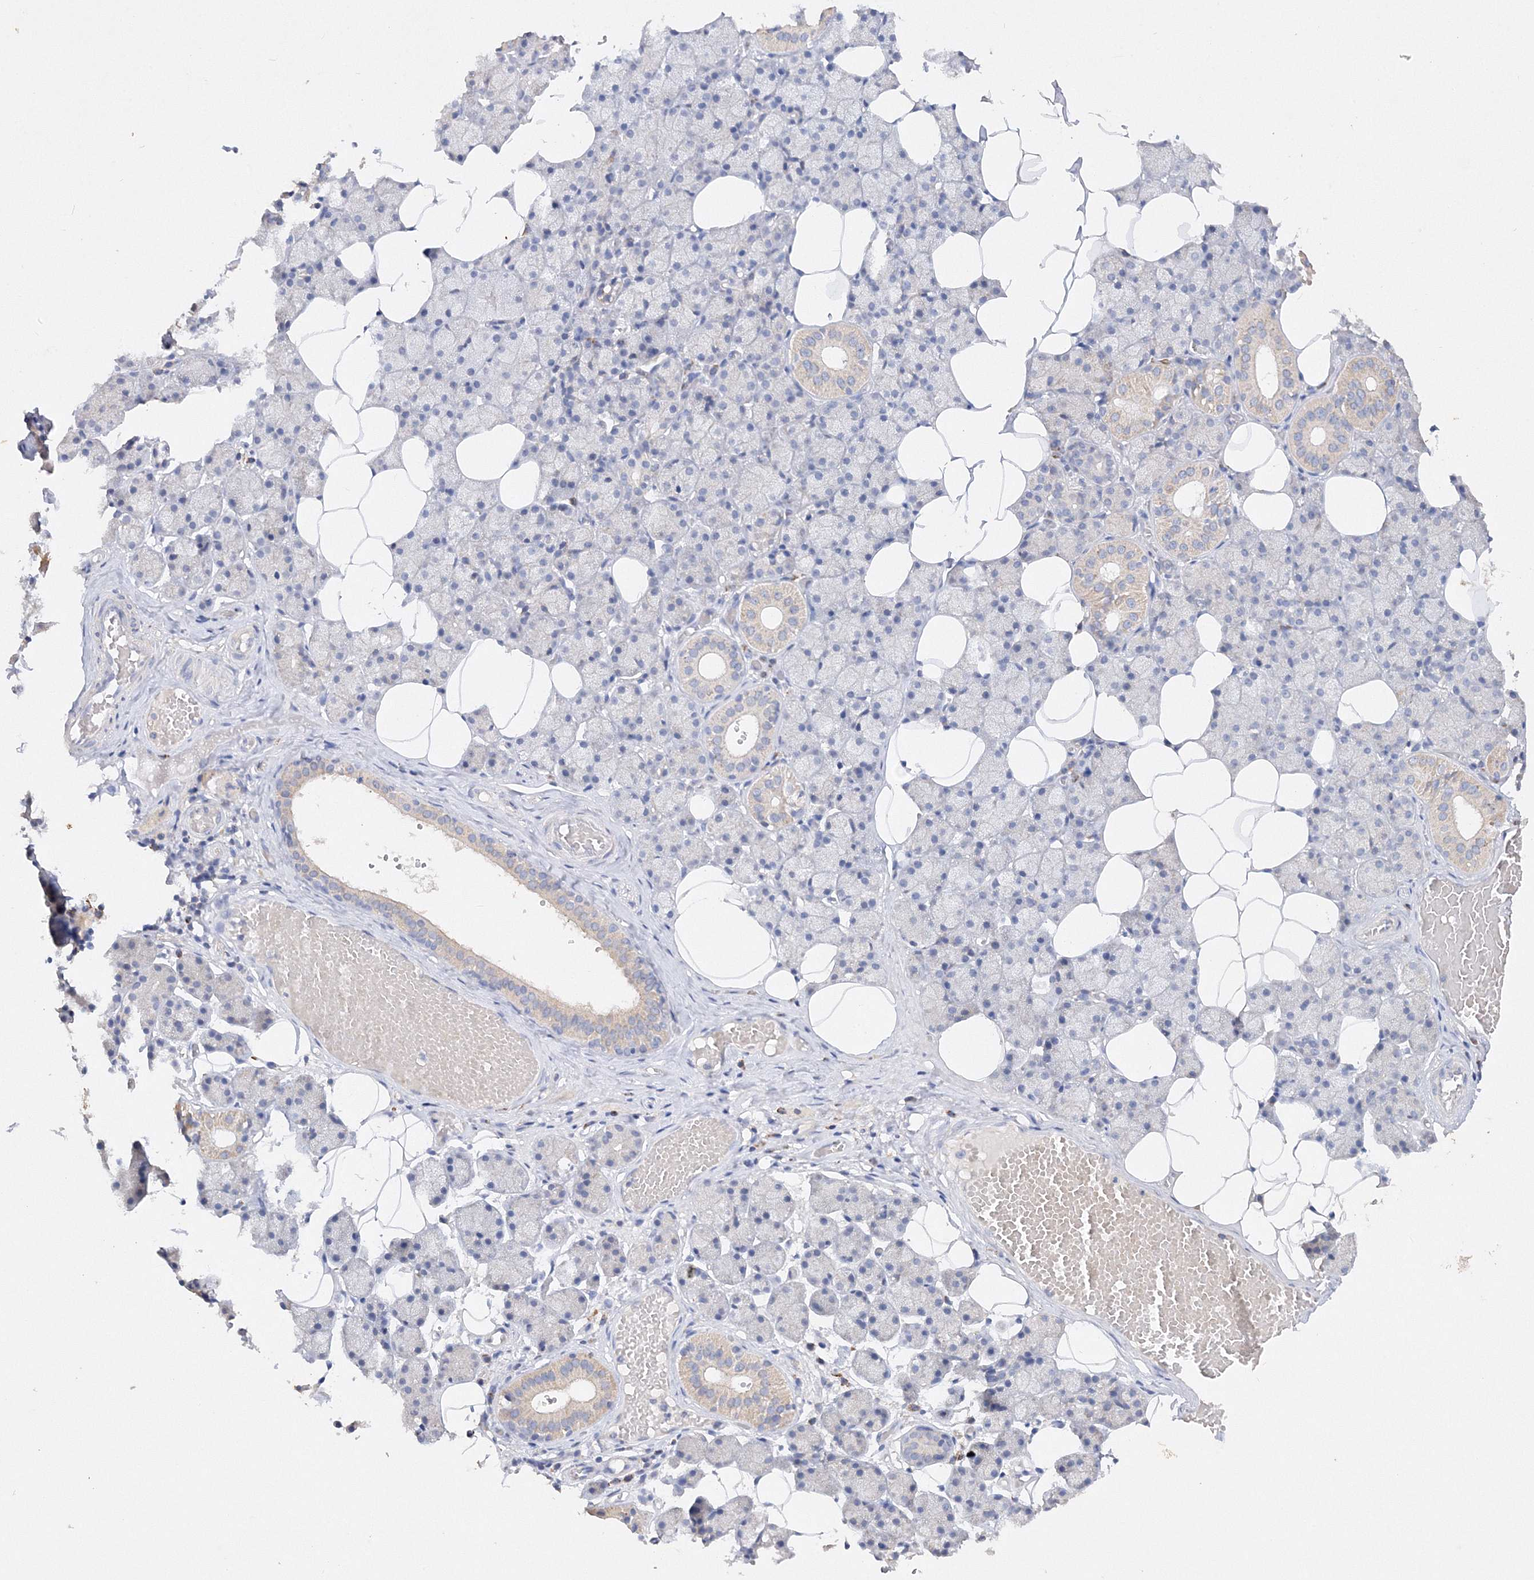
{"staining": {"intensity": "negative", "quantity": "none", "location": "none"}, "tissue": "salivary gland", "cell_type": "Glandular cells", "image_type": "normal", "snomed": [{"axis": "morphology", "description": "Normal tissue, NOS"}, {"axis": "topography", "description": "Salivary gland"}], "caption": "Immunohistochemistry (IHC) micrograph of unremarkable human salivary gland stained for a protein (brown), which shows no staining in glandular cells.", "gene": "GLS", "patient": {"sex": "female", "age": 33}}